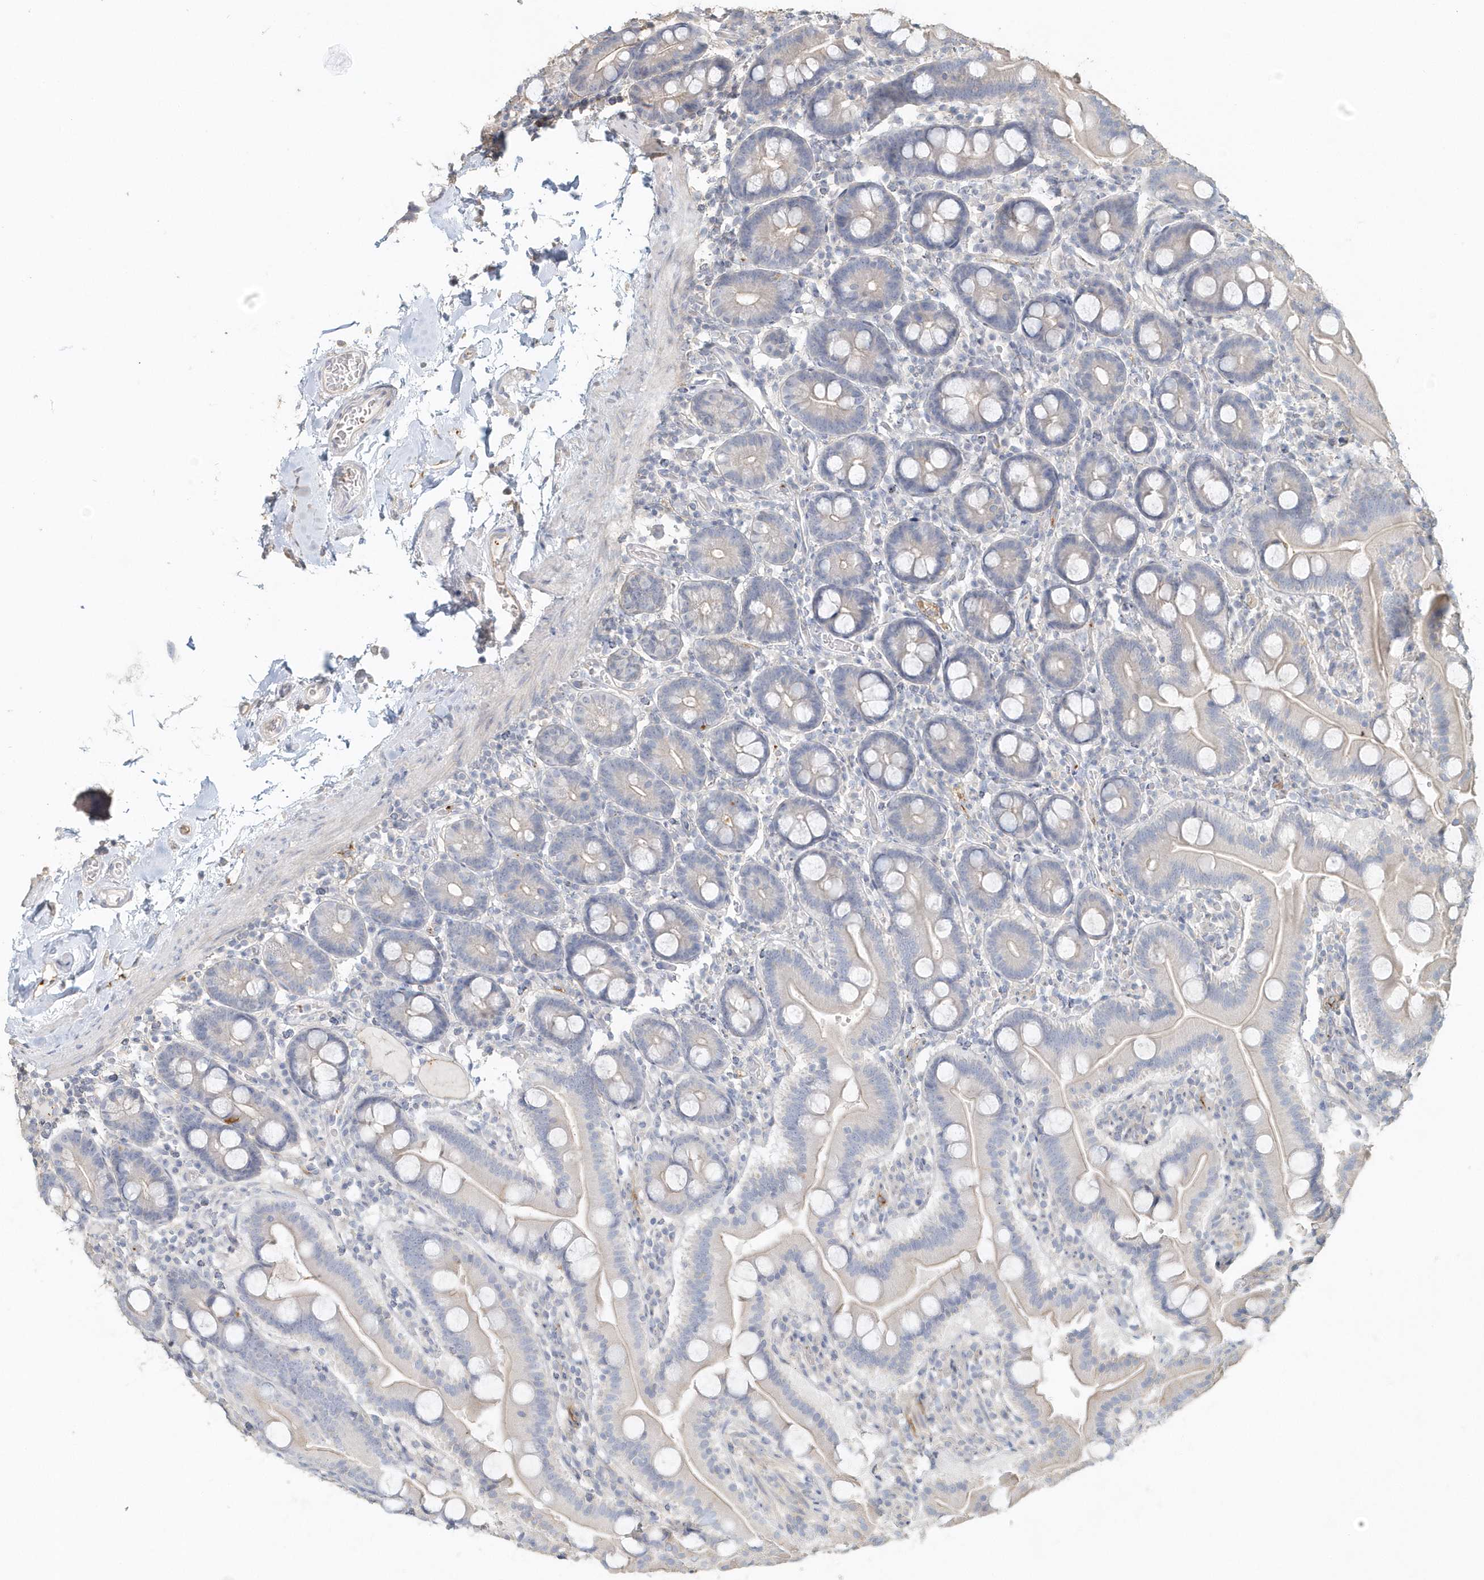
{"staining": {"intensity": "moderate", "quantity": "<25%", "location": "cytoplasmic/membranous"}, "tissue": "duodenum", "cell_type": "Glandular cells", "image_type": "normal", "snomed": [{"axis": "morphology", "description": "Normal tissue, NOS"}, {"axis": "topography", "description": "Duodenum"}], "caption": "About <25% of glandular cells in benign duodenum reveal moderate cytoplasmic/membranous protein expression as visualized by brown immunohistochemical staining.", "gene": "MMRN1", "patient": {"sex": "male", "age": 55}}